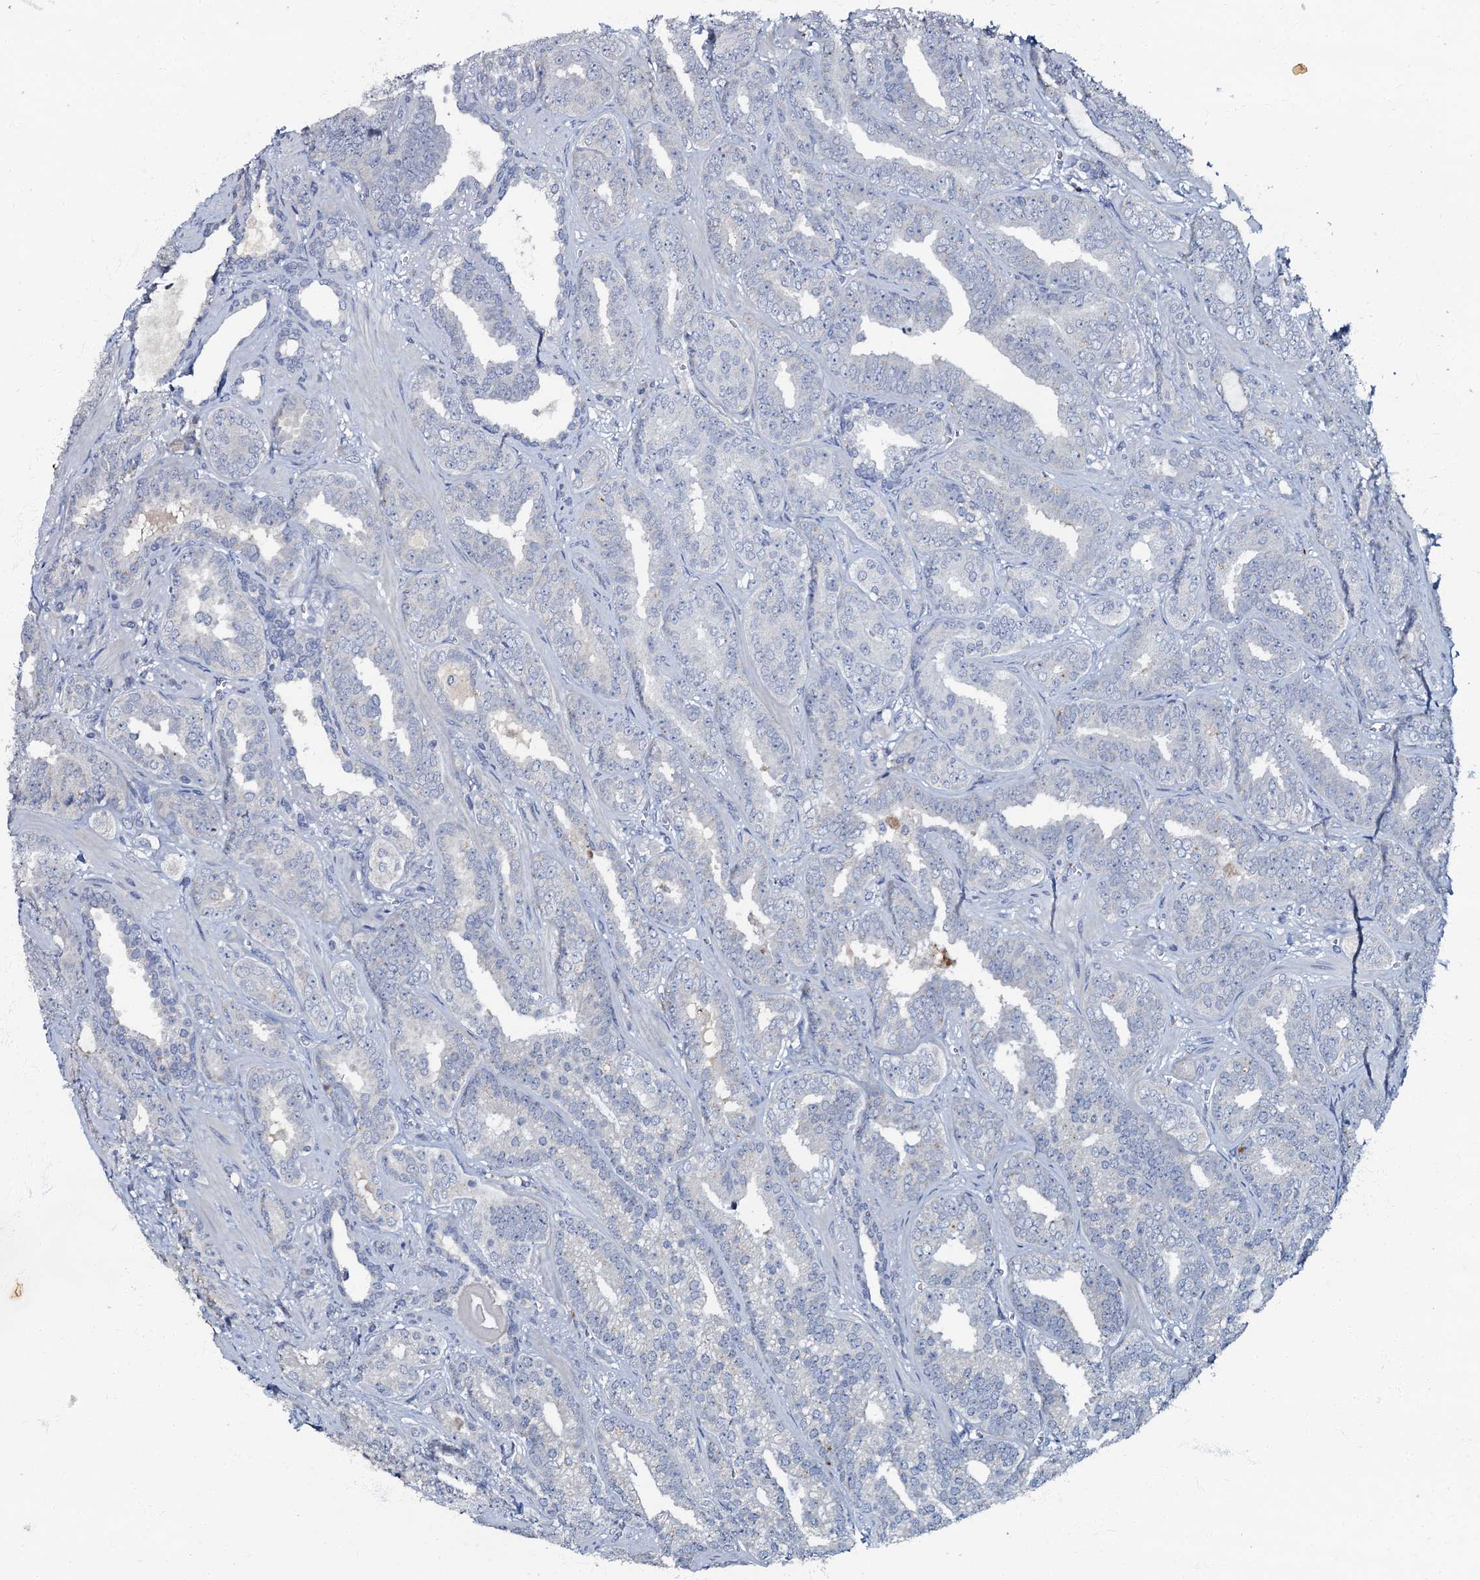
{"staining": {"intensity": "negative", "quantity": "none", "location": "none"}, "tissue": "prostate cancer", "cell_type": "Tumor cells", "image_type": "cancer", "snomed": [{"axis": "morphology", "description": "Adenocarcinoma, High grade"}, {"axis": "topography", "description": "Prostate and seminal vesicle, NOS"}], "caption": "Immunohistochemical staining of human prostate cancer displays no significant expression in tumor cells.", "gene": "OLAH", "patient": {"sex": "male", "age": 67}}